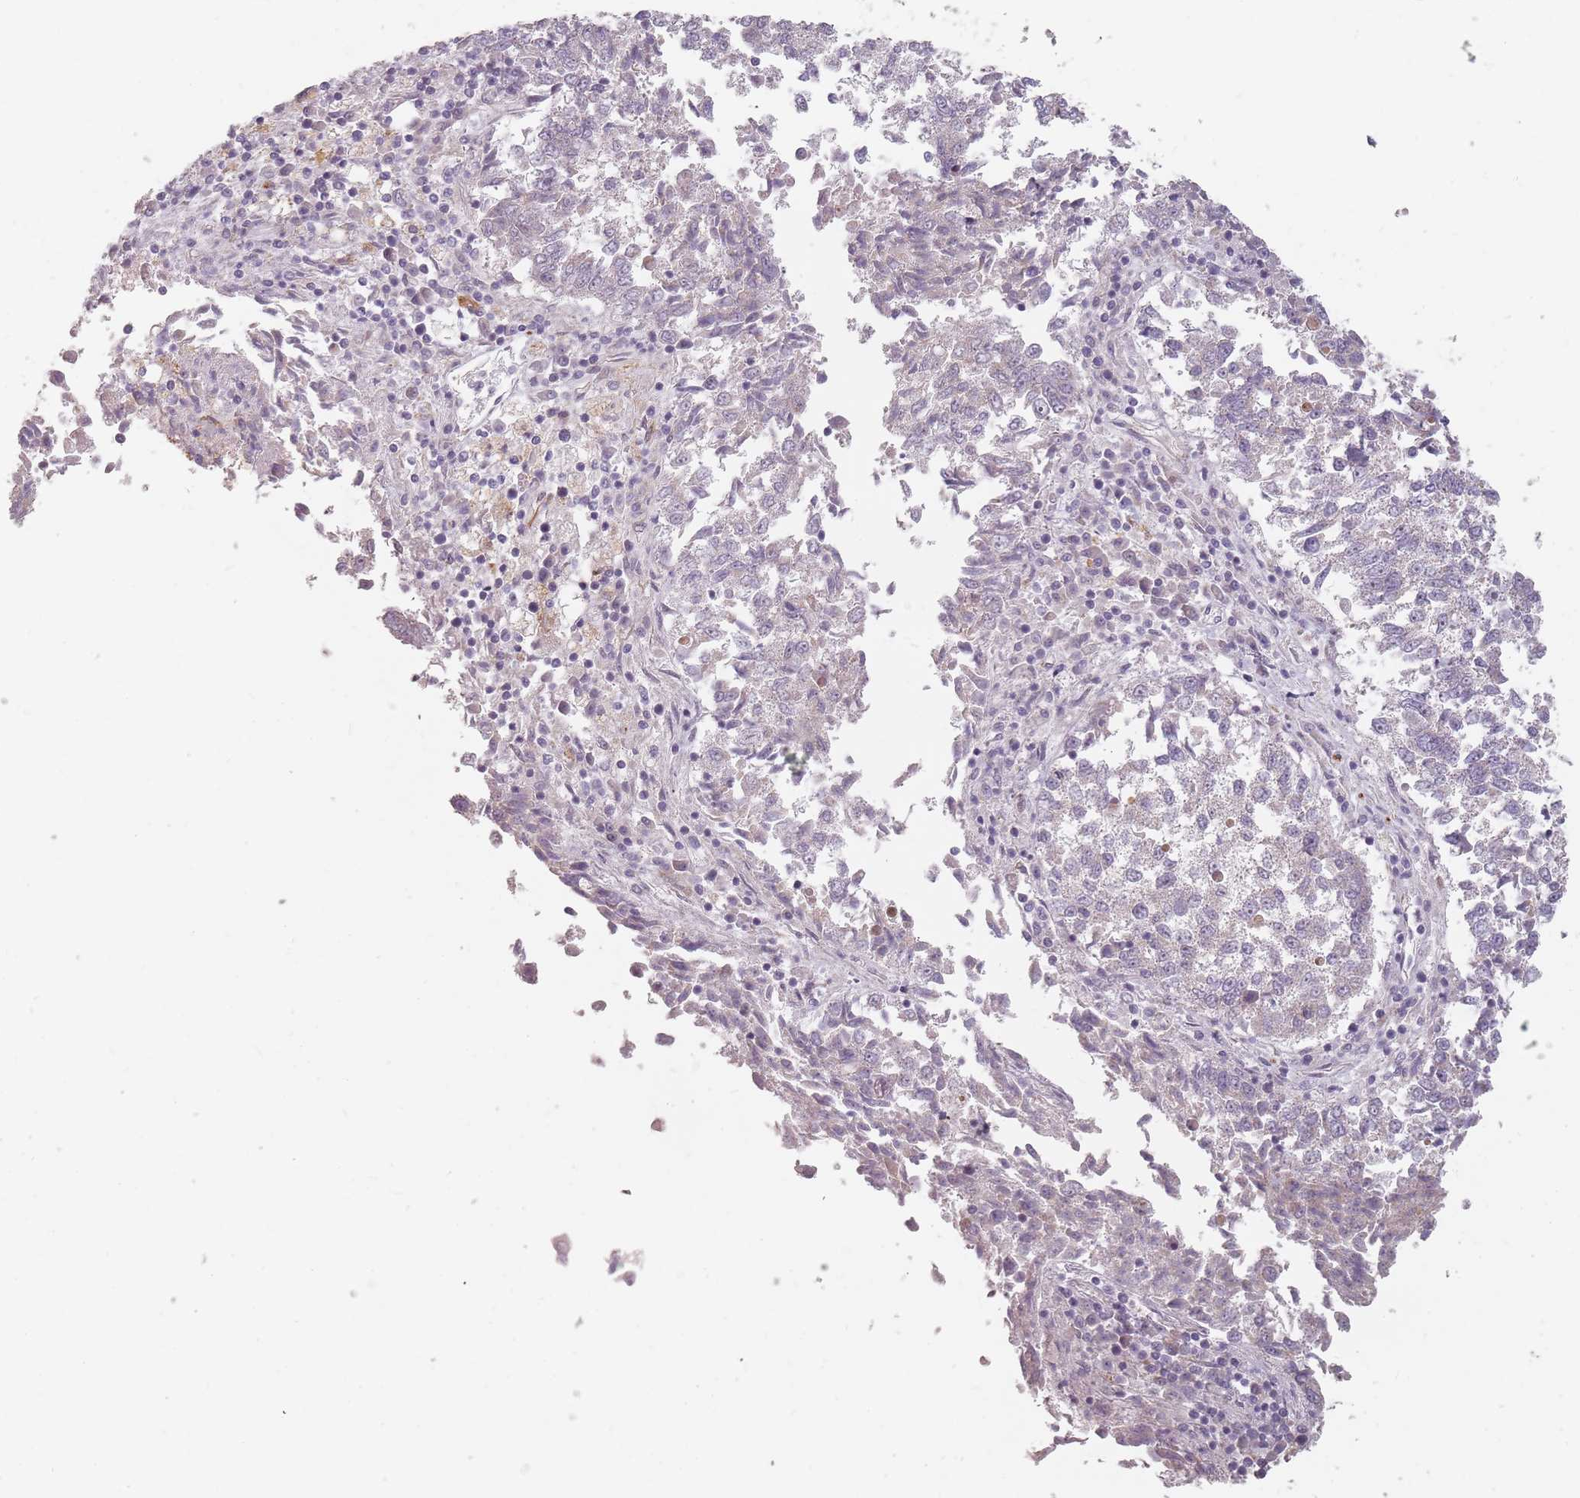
{"staining": {"intensity": "negative", "quantity": "none", "location": "none"}, "tissue": "lung cancer", "cell_type": "Tumor cells", "image_type": "cancer", "snomed": [{"axis": "morphology", "description": "Squamous cell carcinoma, NOS"}, {"axis": "topography", "description": "Lung"}], "caption": "High power microscopy micrograph of an immunohistochemistry histopathology image of lung squamous cell carcinoma, revealing no significant staining in tumor cells. (DAB IHC with hematoxylin counter stain).", "gene": "GAS2L3", "patient": {"sex": "male", "age": 73}}